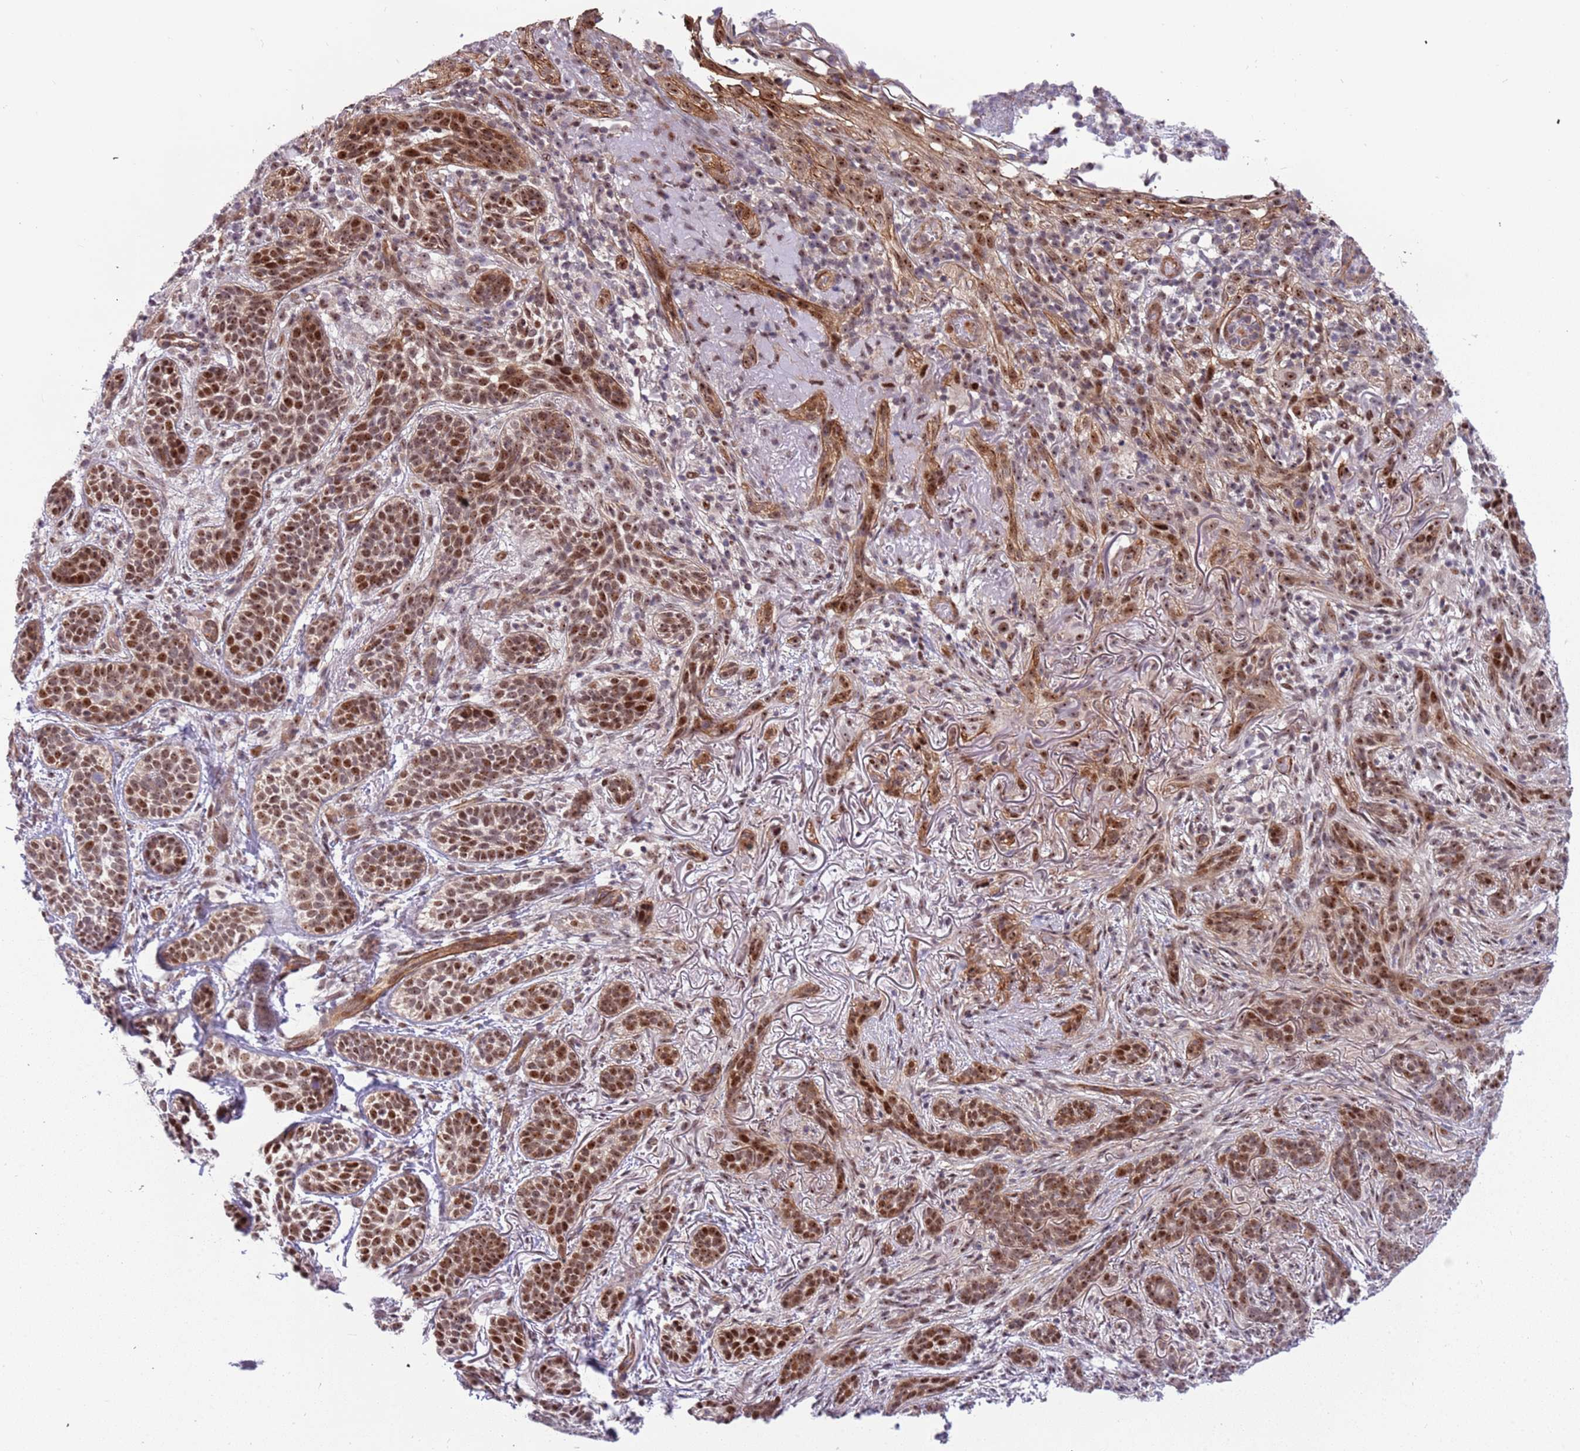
{"staining": {"intensity": "strong", "quantity": ">75%", "location": "nuclear"}, "tissue": "skin cancer", "cell_type": "Tumor cells", "image_type": "cancer", "snomed": [{"axis": "morphology", "description": "Basal cell carcinoma"}, {"axis": "topography", "description": "Skin"}], "caption": "Protein expression analysis of human skin cancer reveals strong nuclear staining in about >75% of tumor cells. Nuclei are stained in blue.", "gene": "LRMDA", "patient": {"sex": "male", "age": 71}}